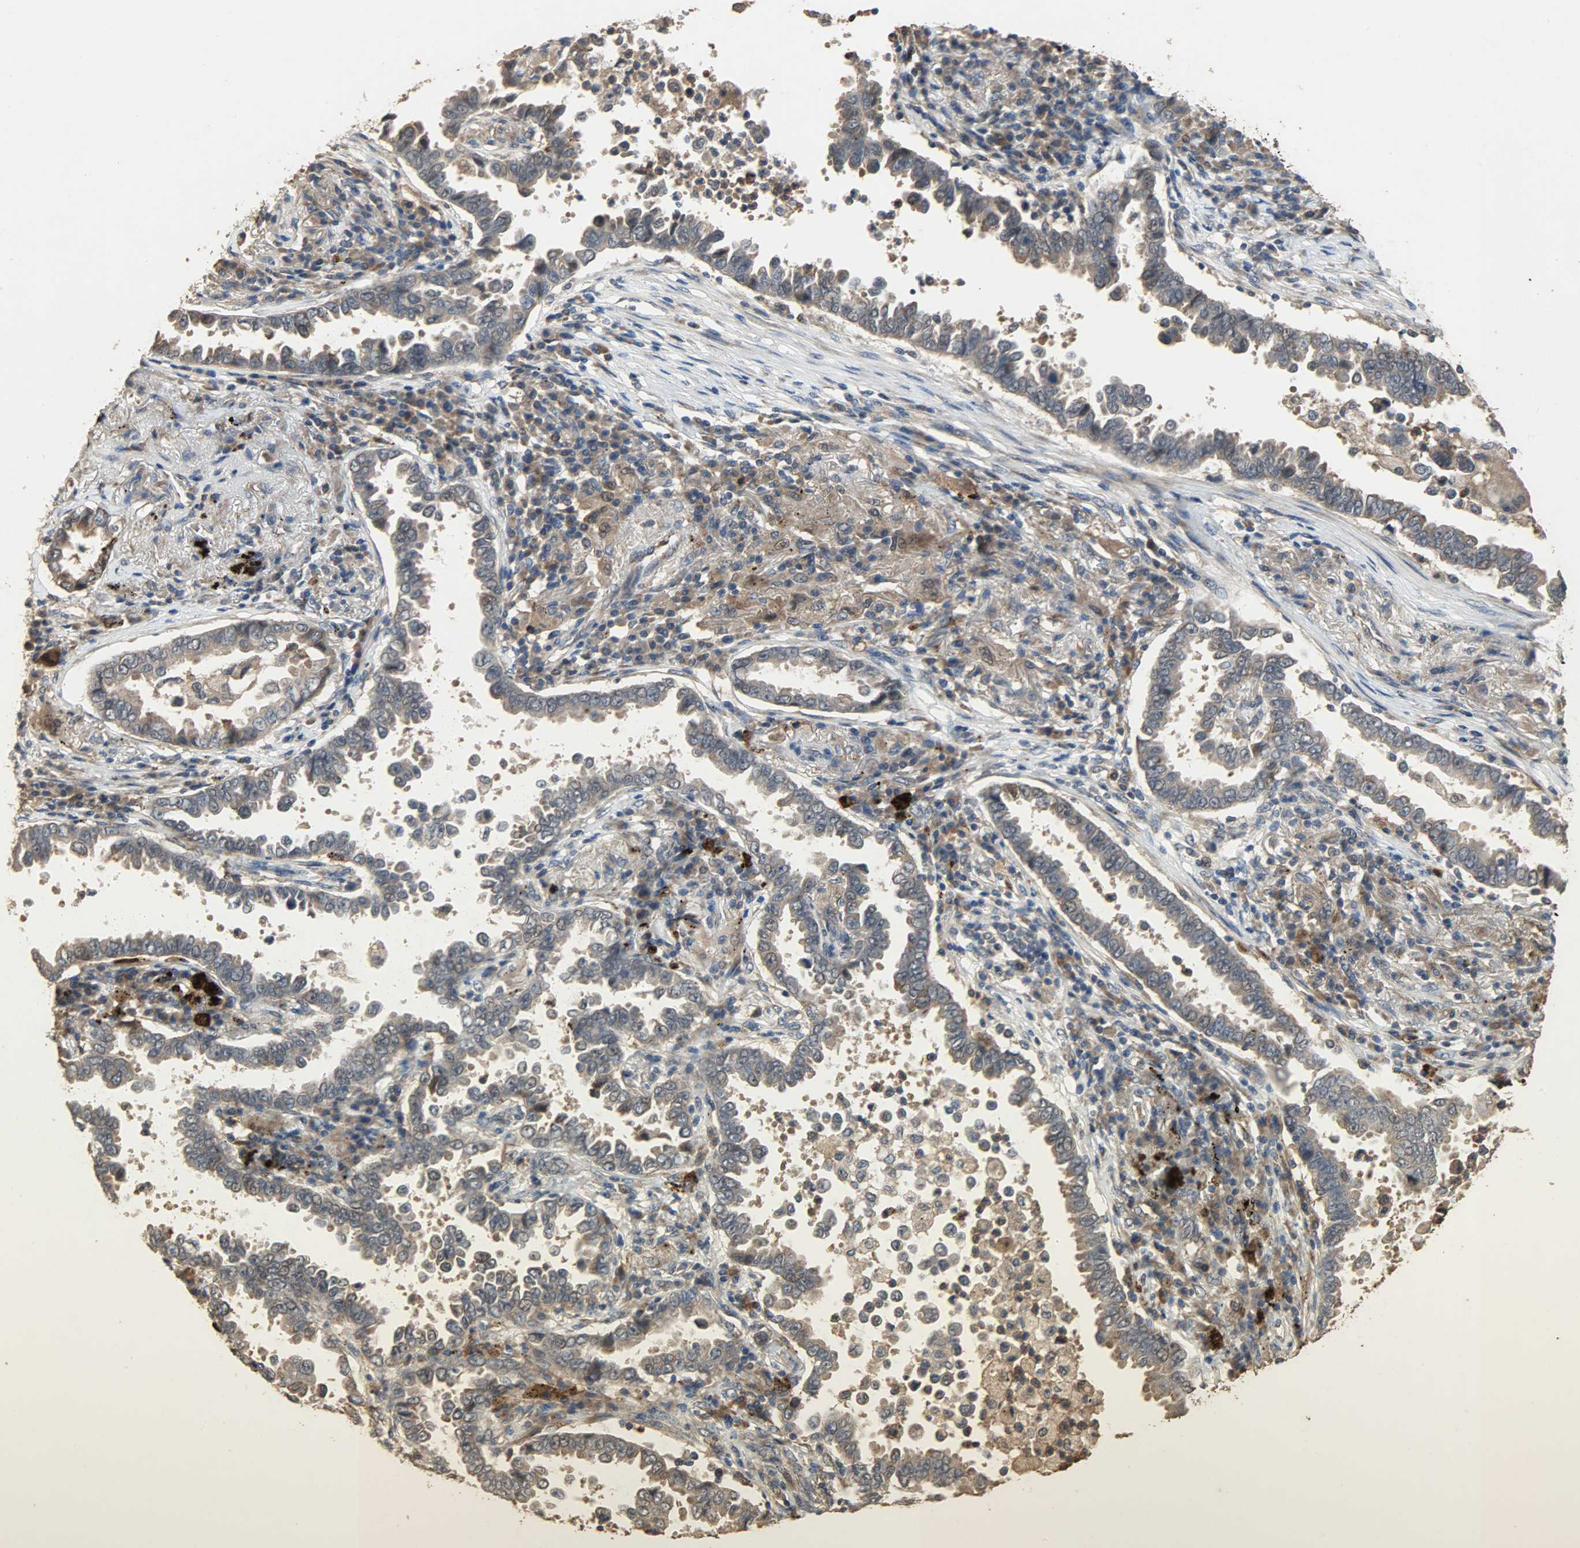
{"staining": {"intensity": "moderate", "quantity": ">75%", "location": "cytoplasmic/membranous"}, "tissue": "lung cancer", "cell_type": "Tumor cells", "image_type": "cancer", "snomed": [{"axis": "morphology", "description": "Normal tissue, NOS"}, {"axis": "morphology", "description": "Inflammation, NOS"}, {"axis": "morphology", "description": "Adenocarcinoma, NOS"}, {"axis": "topography", "description": "Lung"}], "caption": "There is medium levels of moderate cytoplasmic/membranous expression in tumor cells of lung cancer (adenocarcinoma), as demonstrated by immunohistochemical staining (brown color).", "gene": "CDKN2C", "patient": {"sex": "female", "age": 64}}